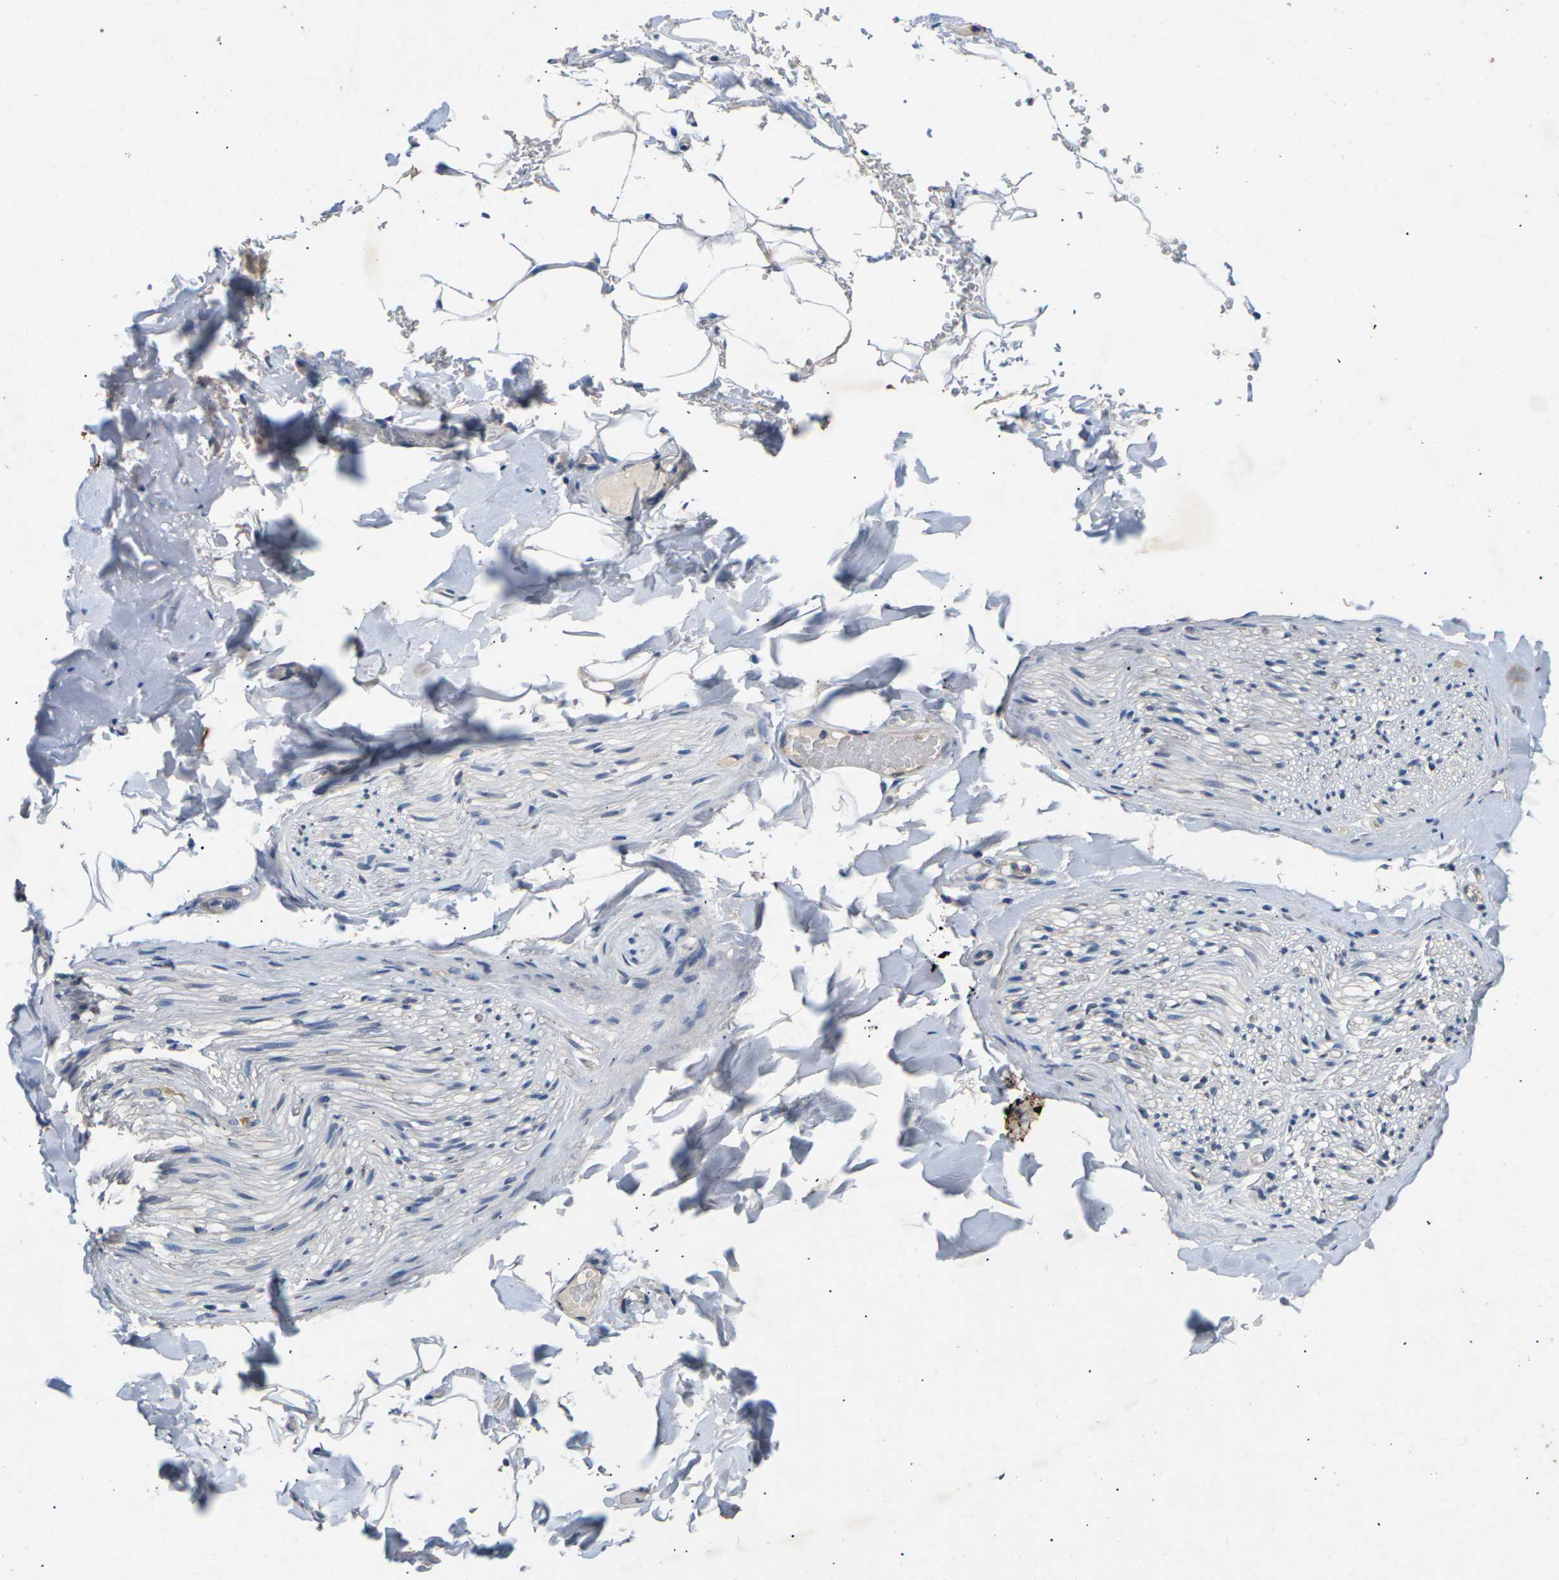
{"staining": {"intensity": "weak", "quantity": "25%-75%", "location": "cytoplasmic/membranous"}, "tissue": "adipose tissue", "cell_type": "Adipocytes", "image_type": "normal", "snomed": [{"axis": "morphology", "description": "Normal tissue, NOS"}, {"axis": "topography", "description": "Peripheral nerve tissue"}], "caption": "Adipose tissue stained with a protein marker demonstrates weak staining in adipocytes.", "gene": "SLC2A2", "patient": {"sex": "male", "age": 70}}